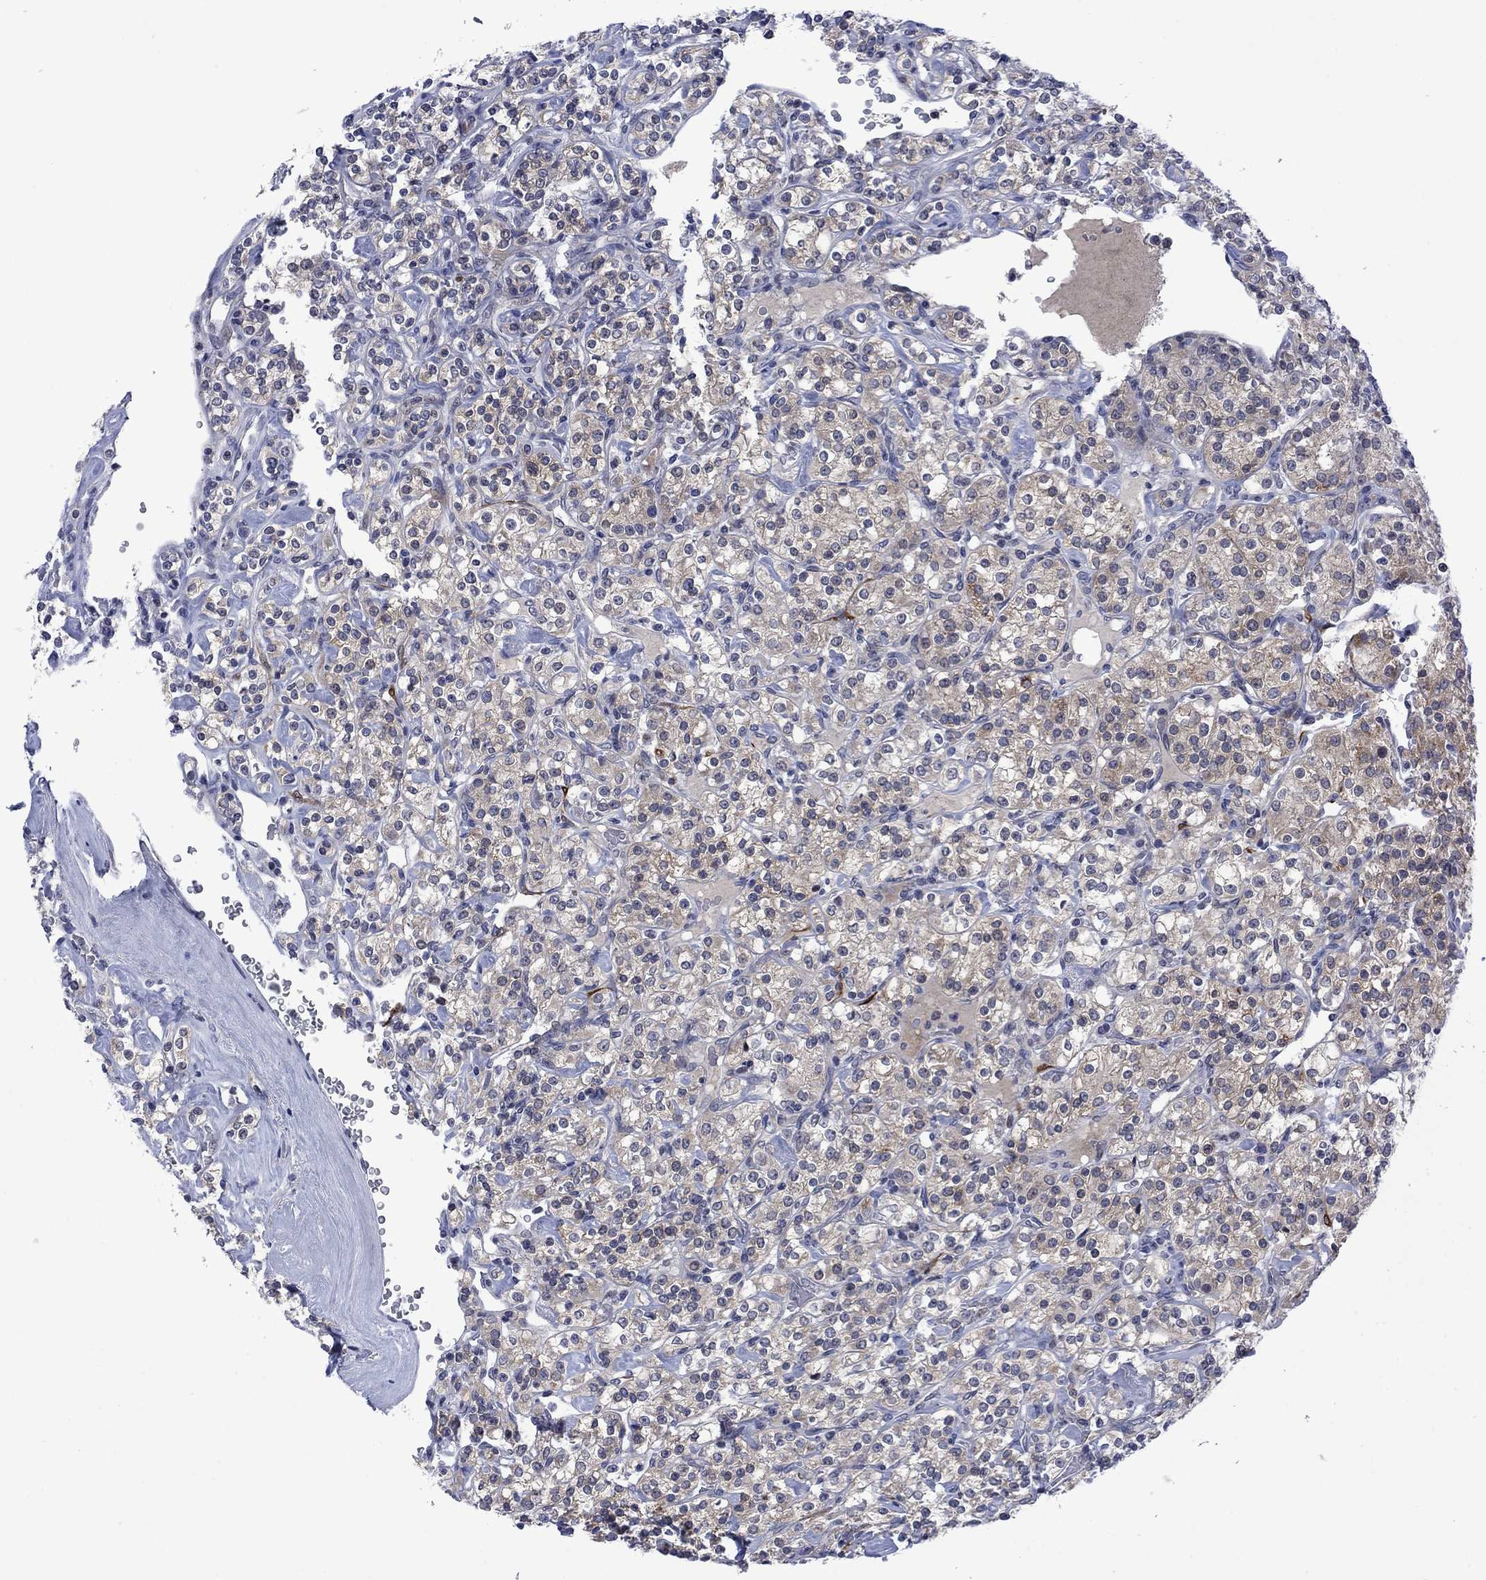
{"staining": {"intensity": "weak", "quantity": "25%-75%", "location": "cytoplasmic/membranous"}, "tissue": "renal cancer", "cell_type": "Tumor cells", "image_type": "cancer", "snomed": [{"axis": "morphology", "description": "Adenocarcinoma, NOS"}, {"axis": "topography", "description": "Kidney"}], "caption": "Renal cancer stained for a protein reveals weak cytoplasmic/membranous positivity in tumor cells. (IHC, brightfield microscopy, high magnification).", "gene": "AGL", "patient": {"sex": "male", "age": 77}}